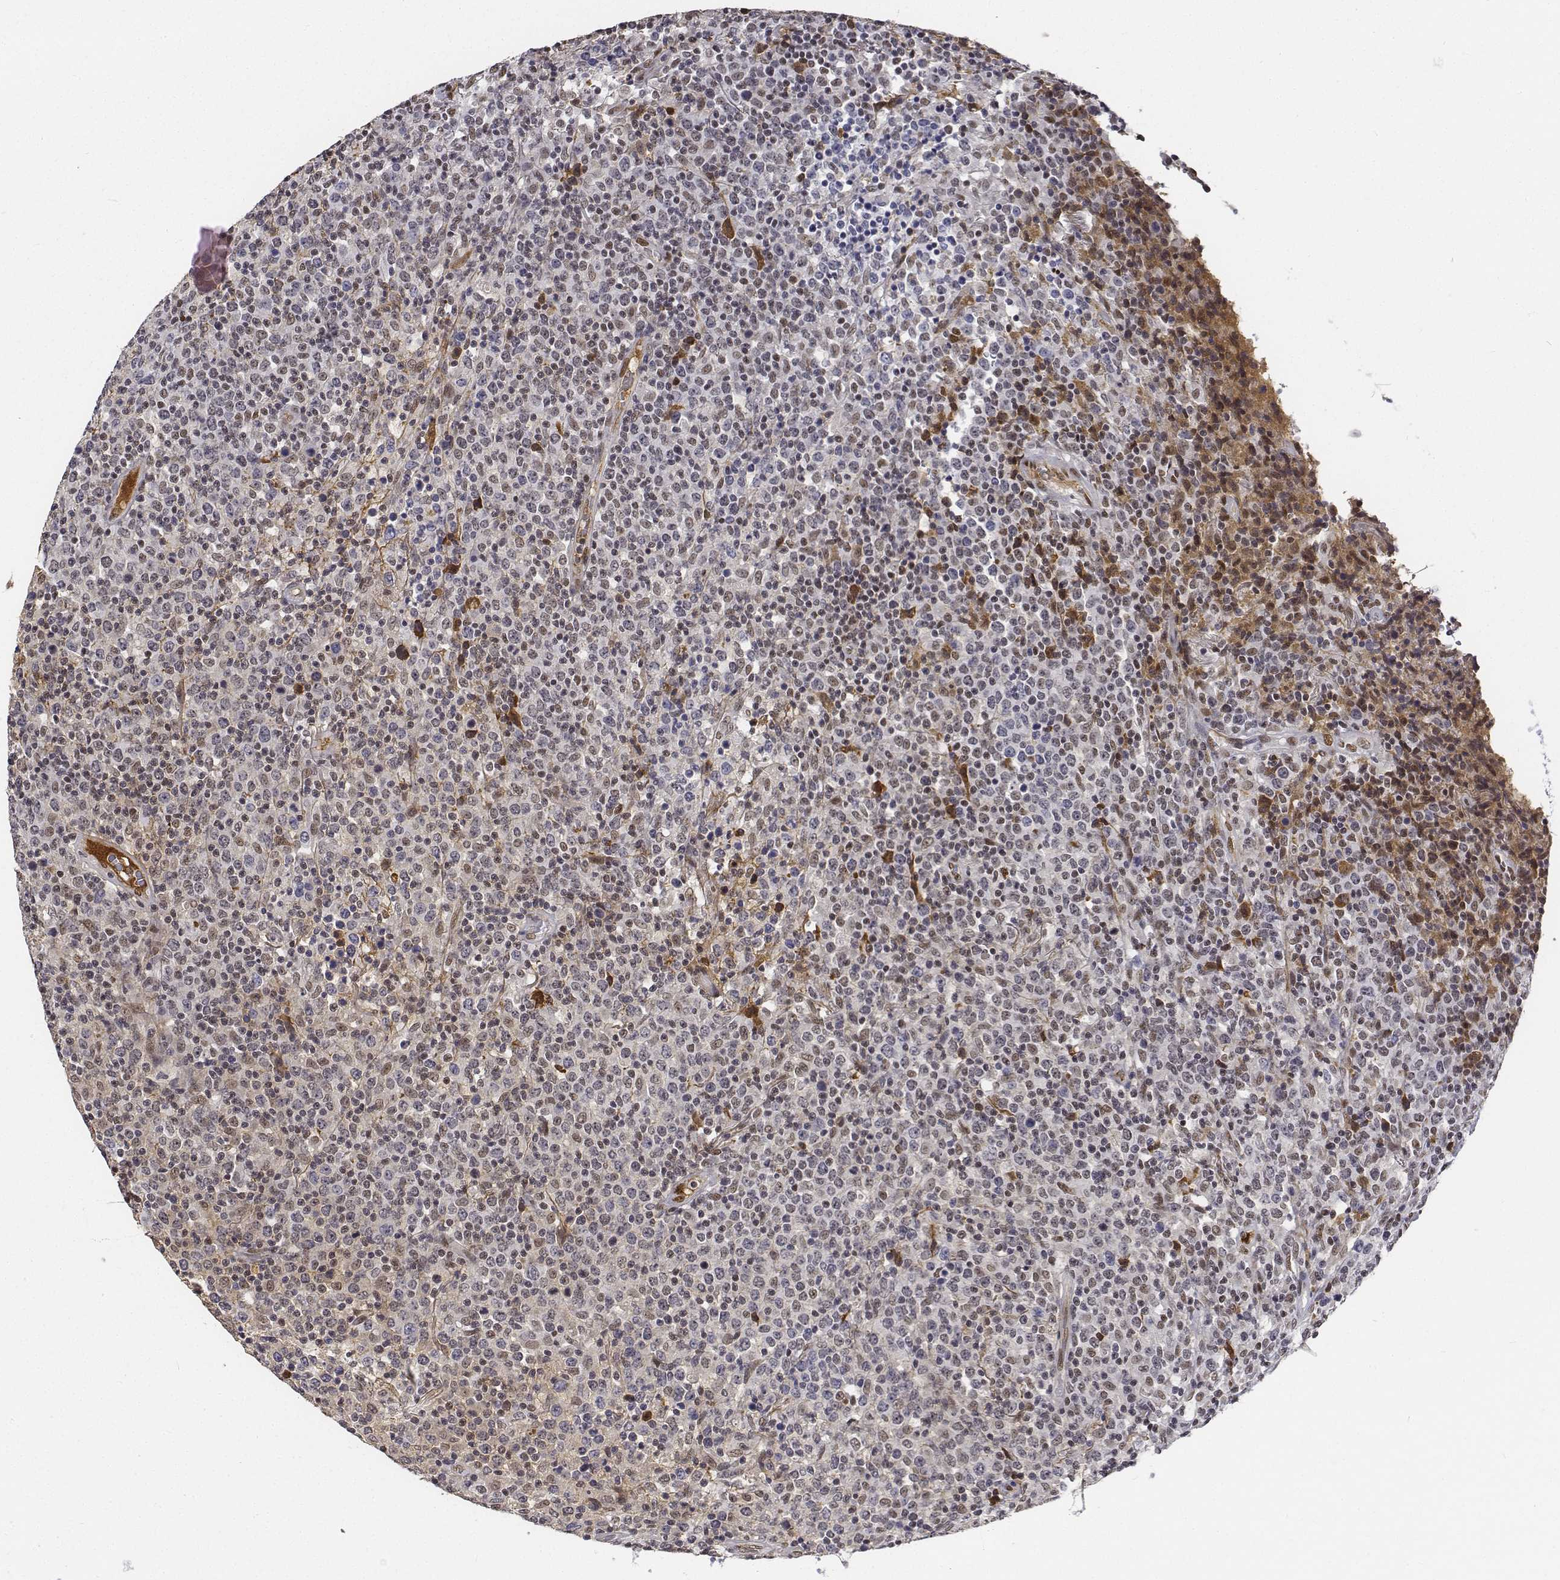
{"staining": {"intensity": "weak", "quantity": "25%-75%", "location": "nuclear"}, "tissue": "lymphoma", "cell_type": "Tumor cells", "image_type": "cancer", "snomed": [{"axis": "morphology", "description": "Malignant lymphoma, non-Hodgkin's type, High grade"}, {"axis": "topography", "description": "Lung"}], "caption": "Immunohistochemical staining of human lymphoma demonstrates low levels of weak nuclear protein positivity in approximately 25%-75% of tumor cells. (DAB (3,3'-diaminobenzidine) = brown stain, brightfield microscopy at high magnification).", "gene": "ATRX", "patient": {"sex": "male", "age": 79}}